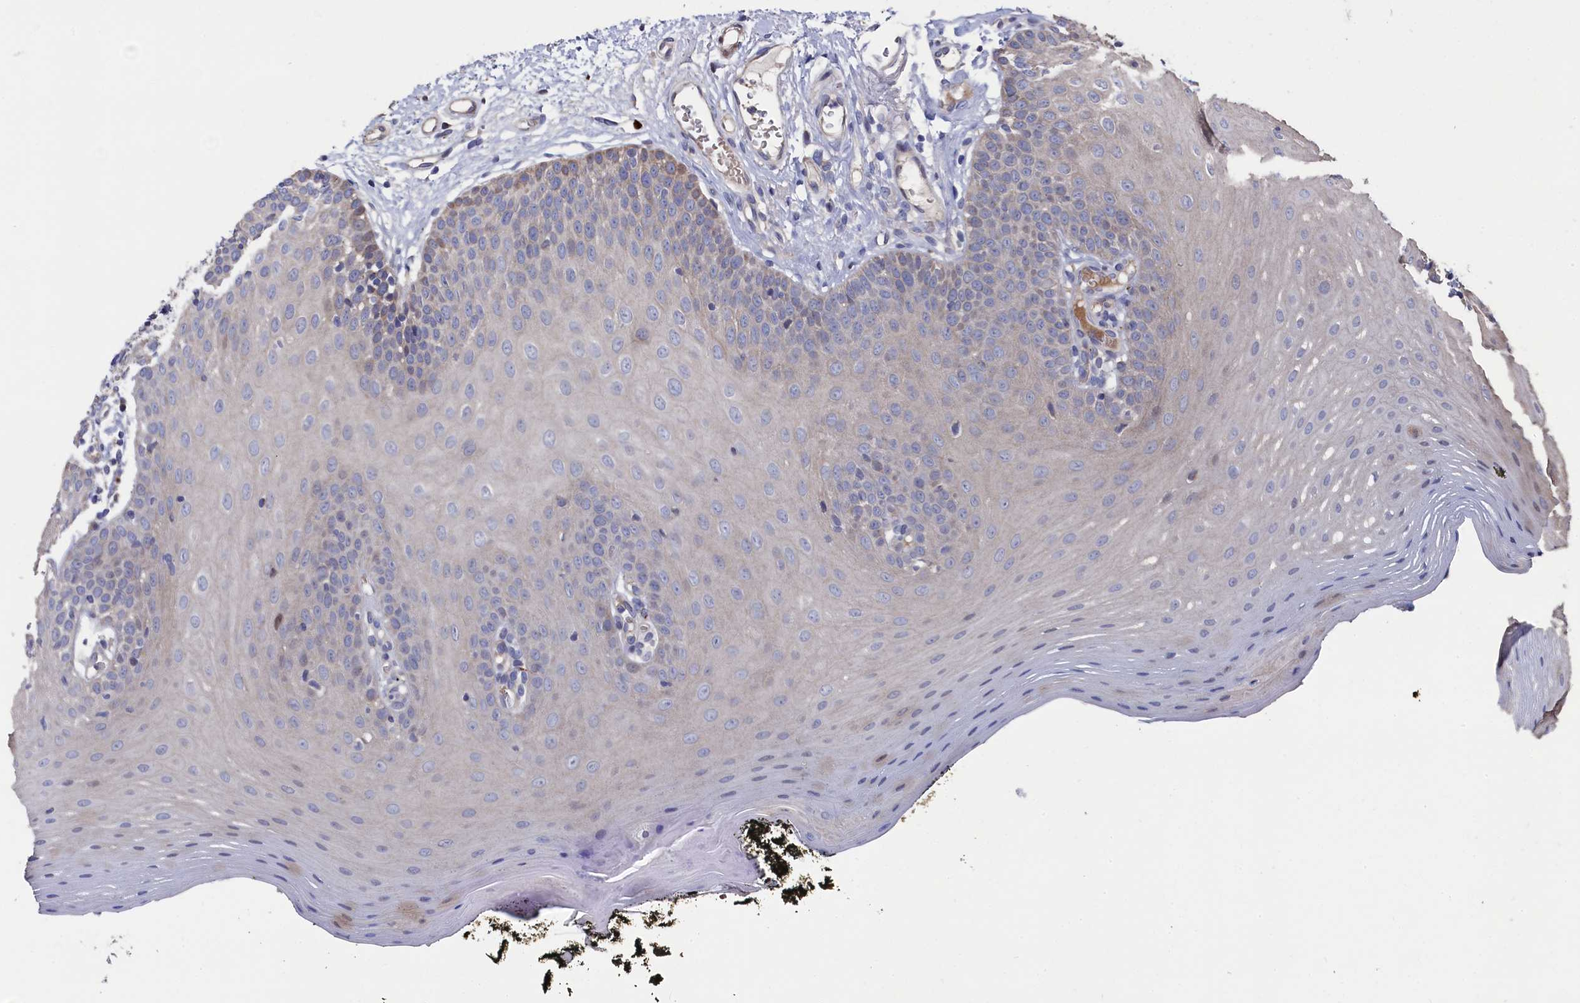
{"staining": {"intensity": "weak", "quantity": "<25%", "location": "cytoplasmic/membranous,nuclear"}, "tissue": "oral mucosa", "cell_type": "Squamous epithelial cells", "image_type": "normal", "snomed": [{"axis": "morphology", "description": "Normal tissue, NOS"}, {"axis": "topography", "description": "Oral tissue"}], "caption": "Immunohistochemical staining of unremarkable oral mucosa exhibits no significant expression in squamous epithelial cells.", "gene": "ZNF891", "patient": {"sex": "male", "age": 74}}